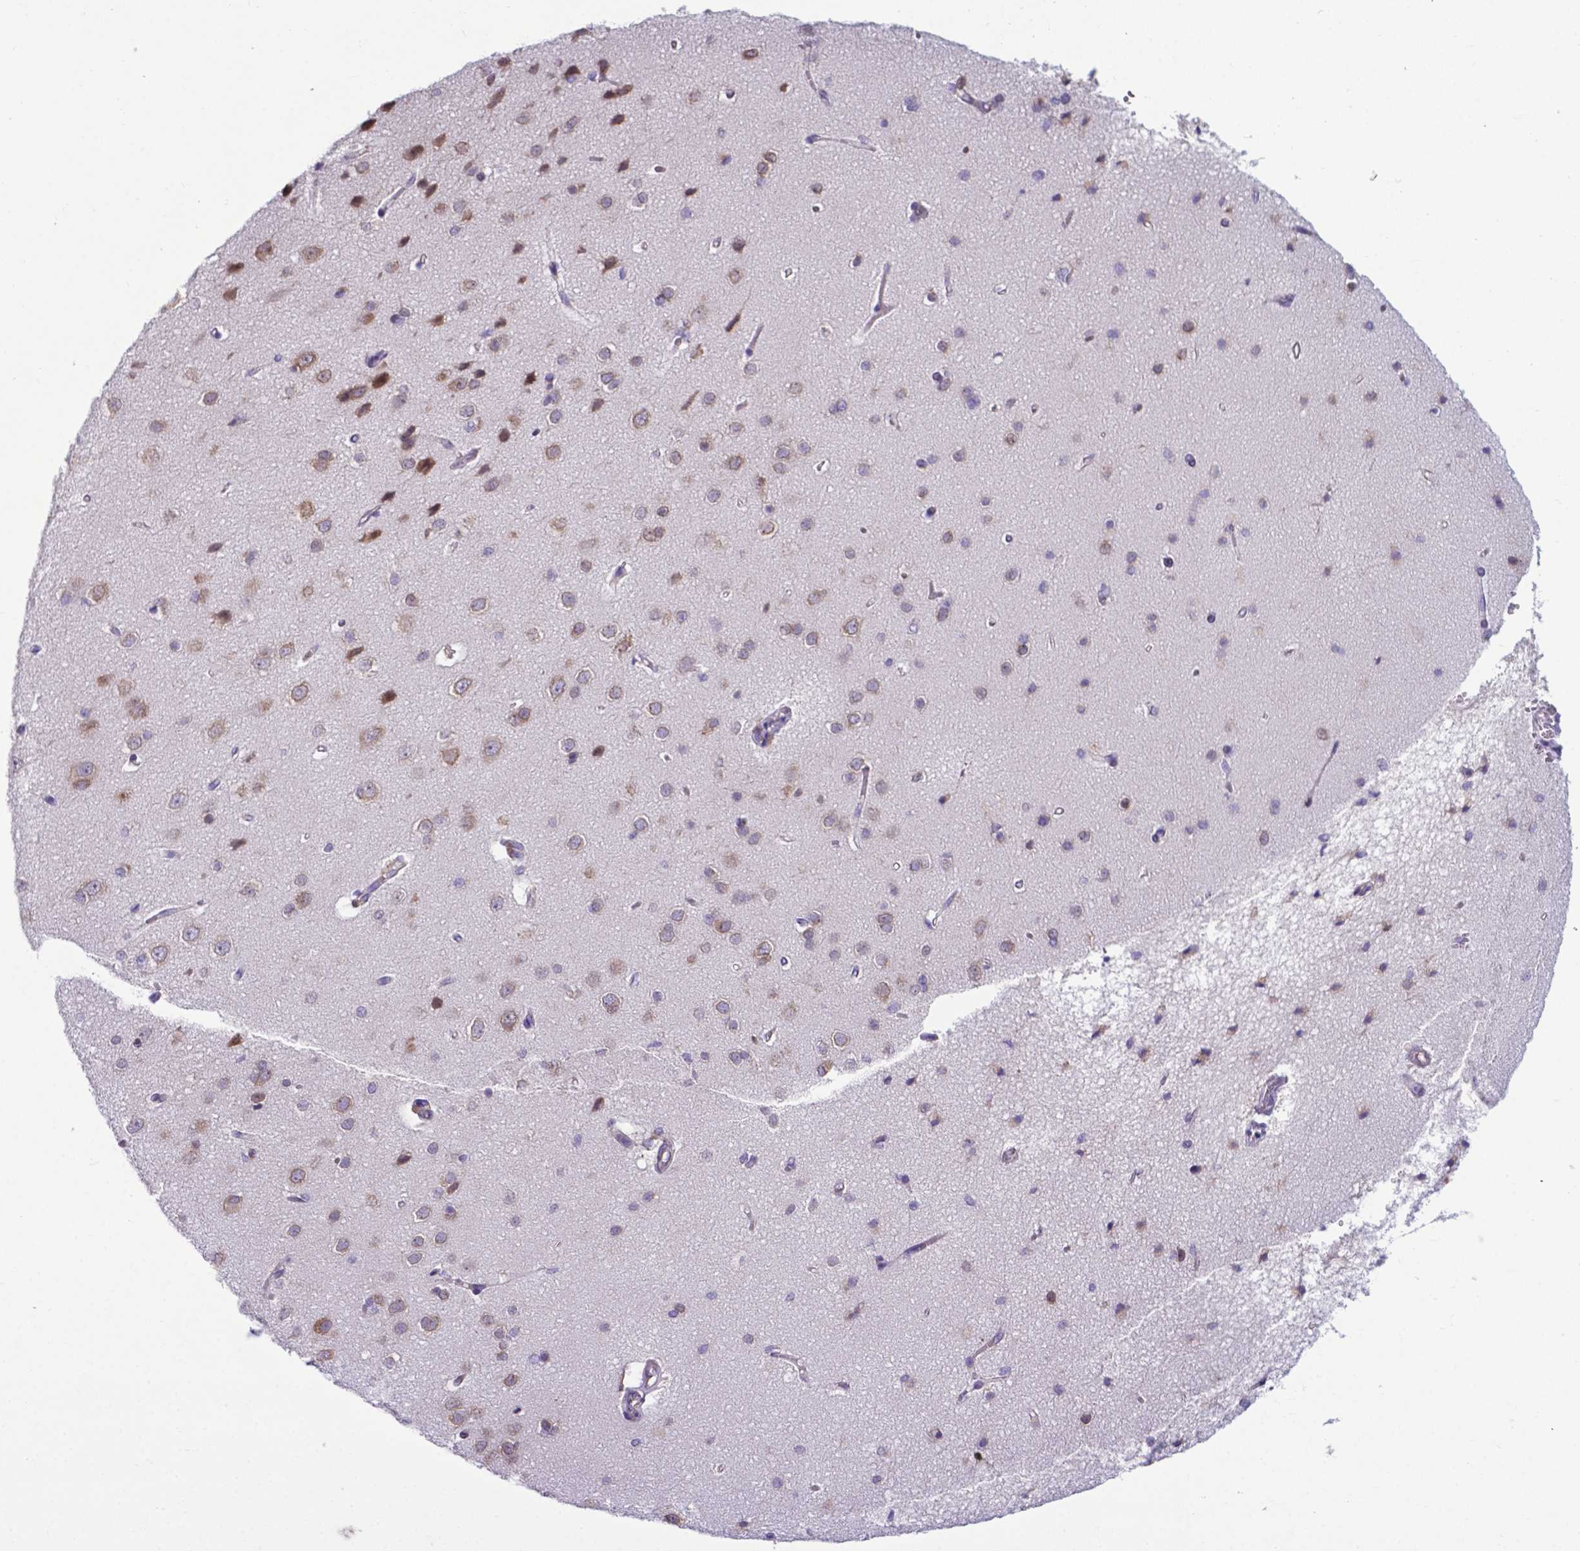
{"staining": {"intensity": "negative", "quantity": "none", "location": "none"}, "tissue": "cerebral cortex", "cell_type": "Endothelial cells", "image_type": "normal", "snomed": [{"axis": "morphology", "description": "Normal tissue, NOS"}, {"axis": "topography", "description": "Cerebral cortex"}], "caption": "Endothelial cells are negative for brown protein staining in normal cerebral cortex. The staining is performed using DAB brown chromogen with nuclei counter-stained in using hematoxylin.", "gene": "RPL6", "patient": {"sex": "male", "age": 37}}